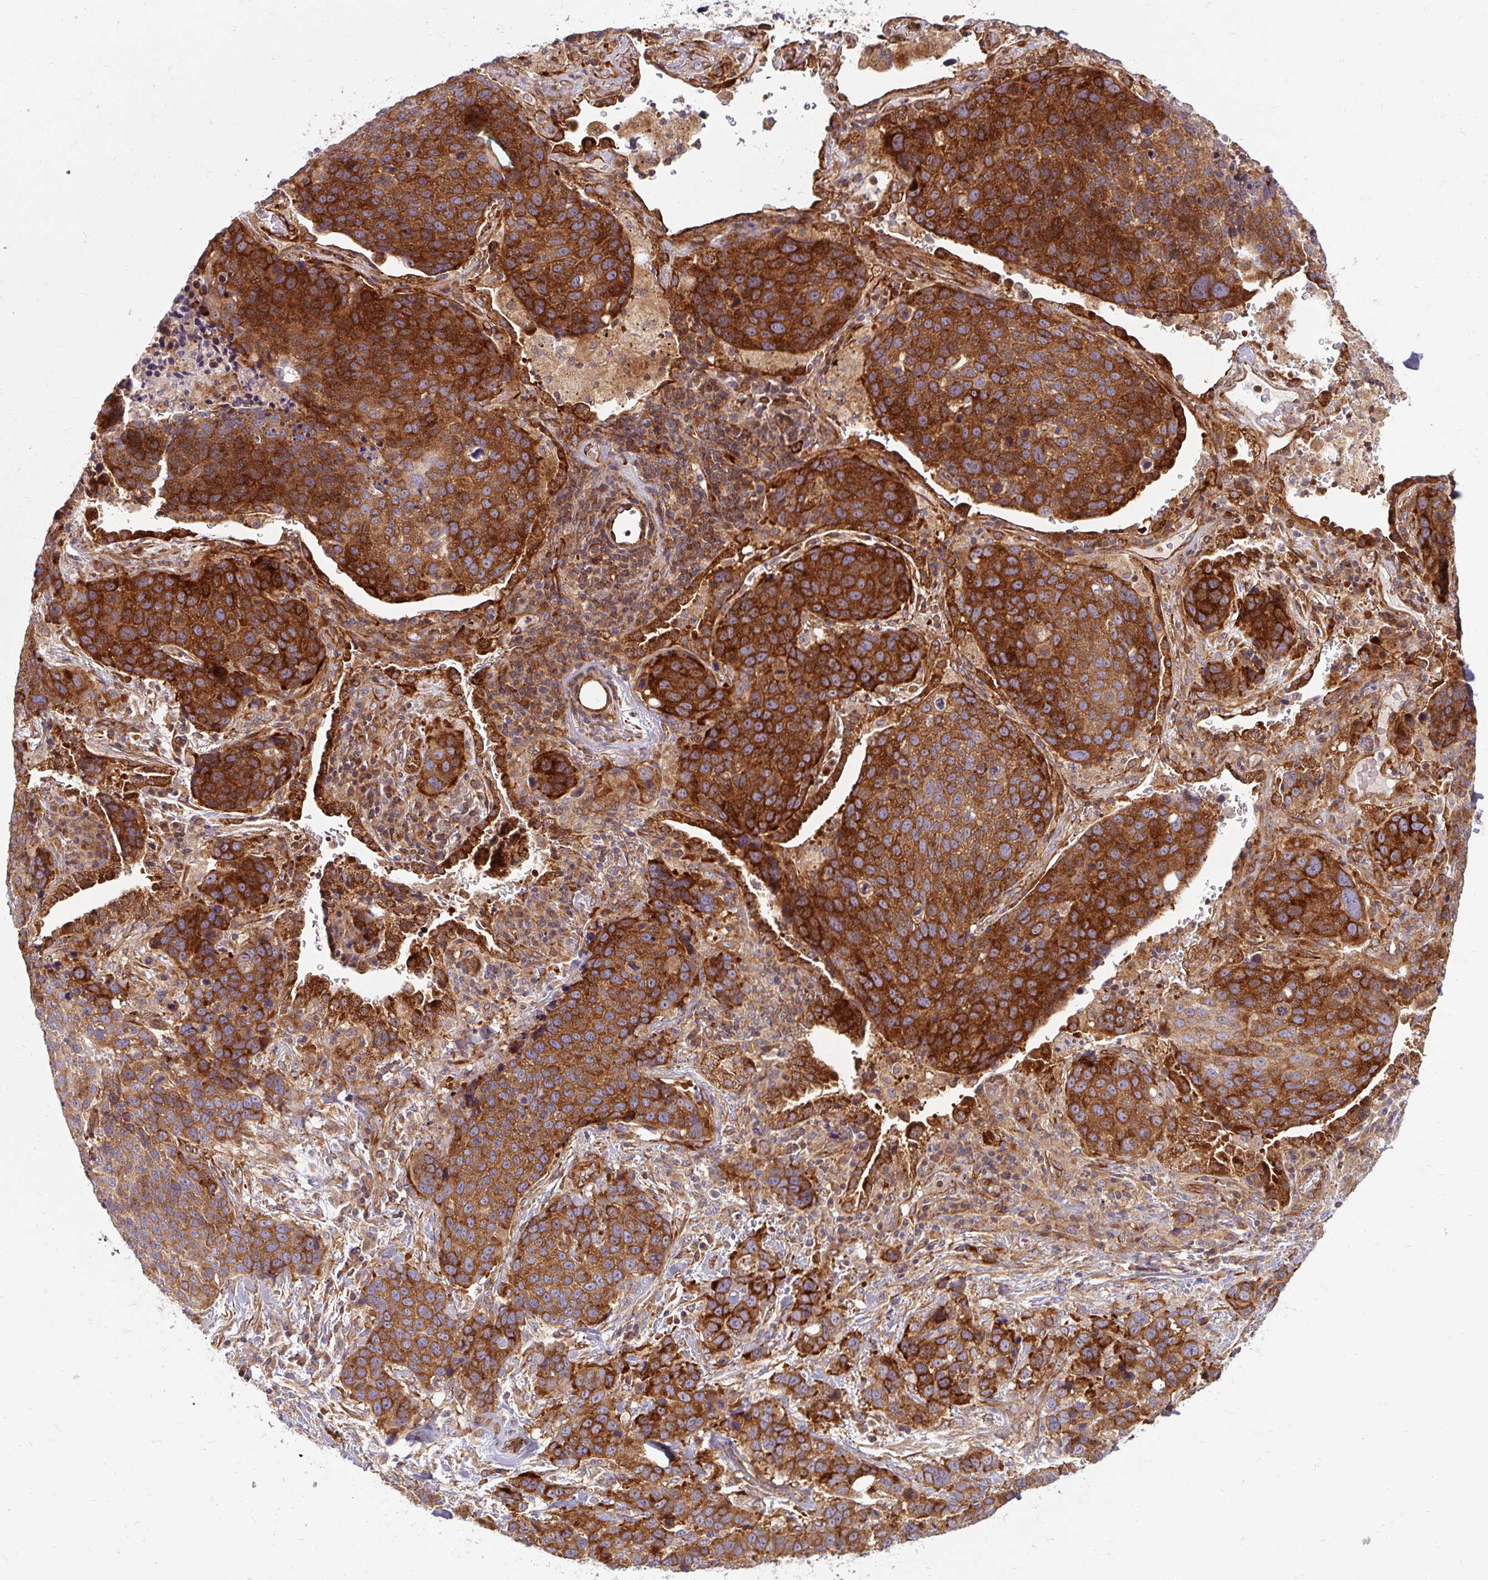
{"staining": {"intensity": "strong", "quantity": ">75%", "location": "cytoplasmic/membranous"}, "tissue": "lung cancer", "cell_type": "Tumor cells", "image_type": "cancer", "snomed": [{"axis": "morphology", "description": "Squamous cell carcinoma, NOS"}, {"axis": "topography", "description": "Lymph node"}, {"axis": "topography", "description": "Lung"}], "caption": "There is high levels of strong cytoplasmic/membranous positivity in tumor cells of lung cancer, as demonstrated by immunohistochemical staining (brown color).", "gene": "BTF3", "patient": {"sex": "male", "age": 61}}